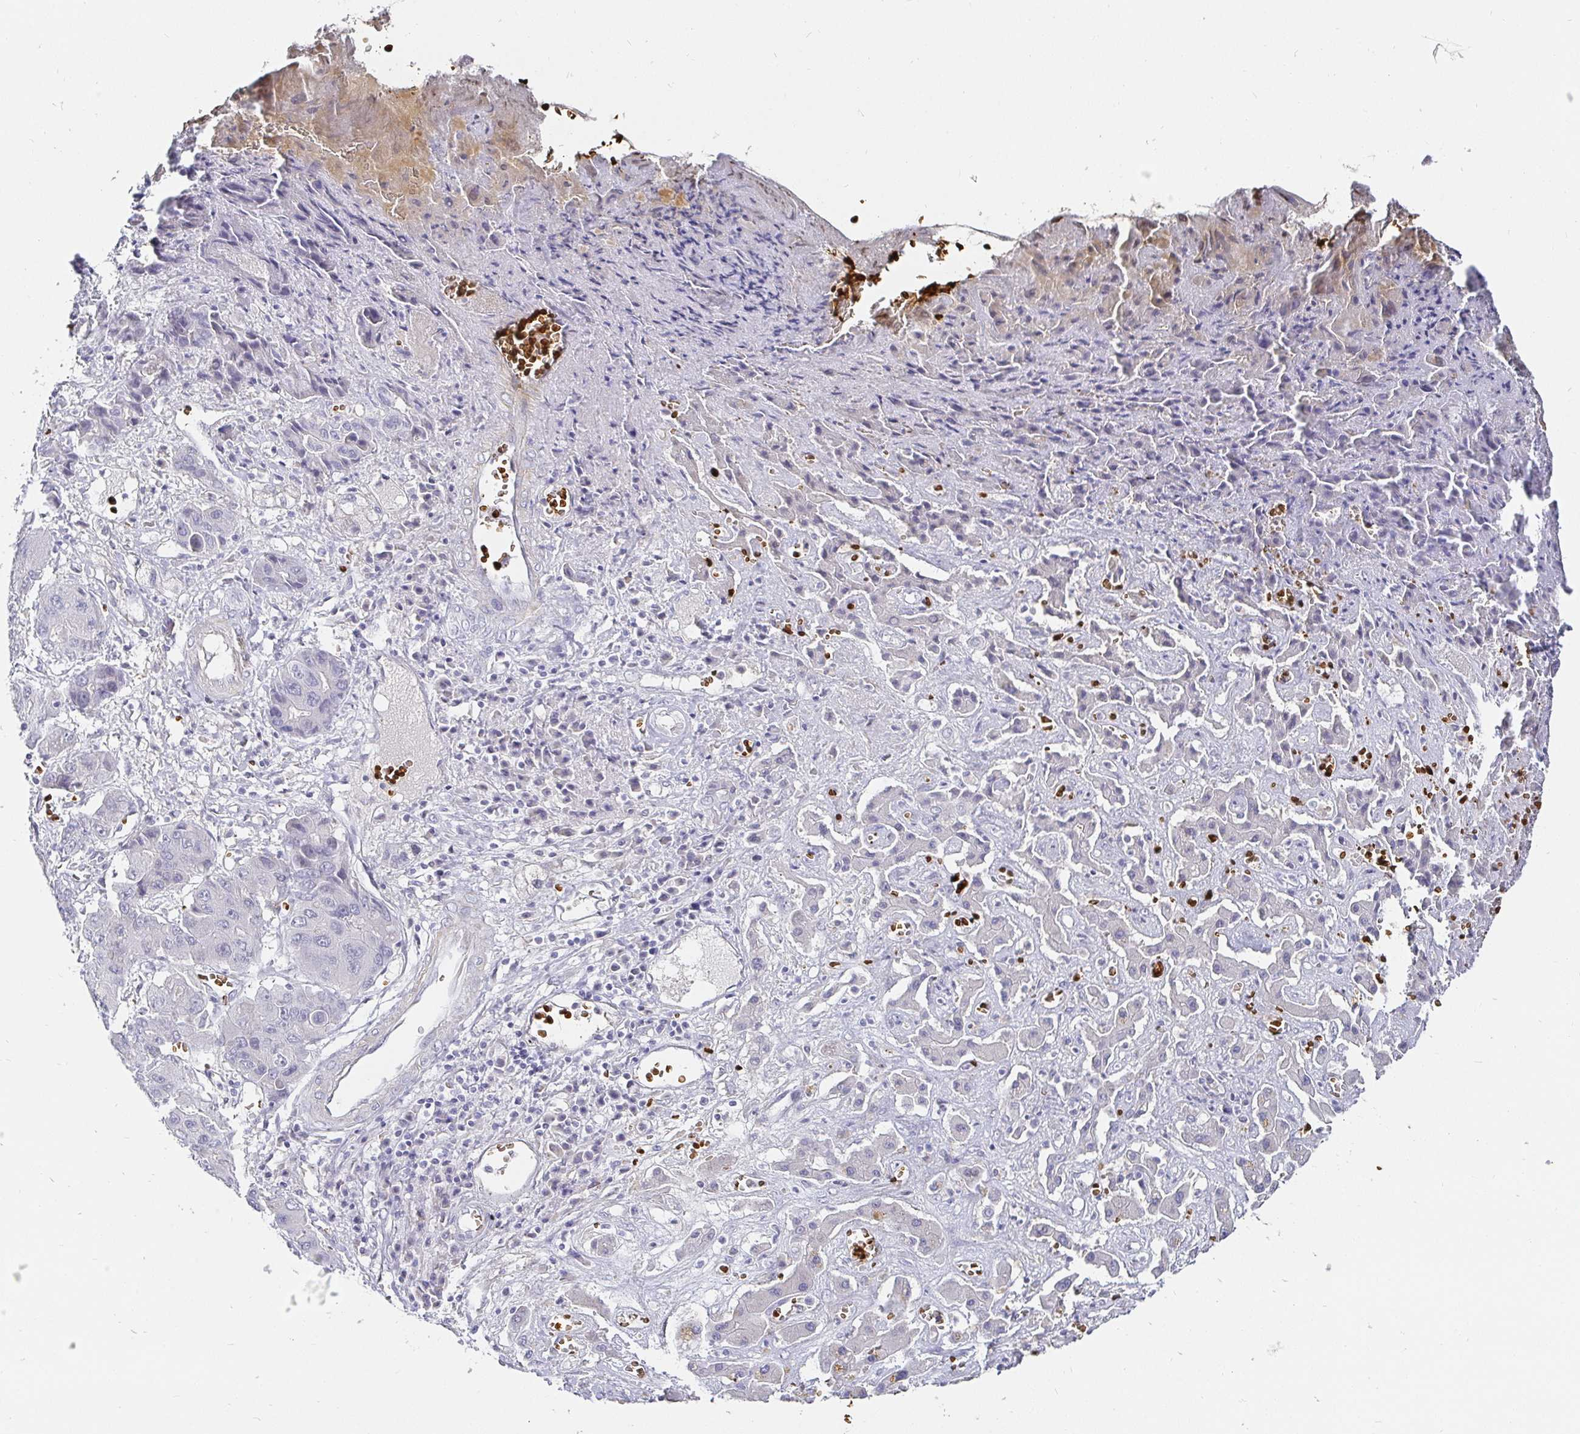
{"staining": {"intensity": "negative", "quantity": "none", "location": "none"}, "tissue": "liver cancer", "cell_type": "Tumor cells", "image_type": "cancer", "snomed": [{"axis": "morphology", "description": "Cholangiocarcinoma"}, {"axis": "topography", "description": "Liver"}], "caption": "There is no significant expression in tumor cells of cholangiocarcinoma (liver).", "gene": "FGF21", "patient": {"sex": "male", "age": 67}}